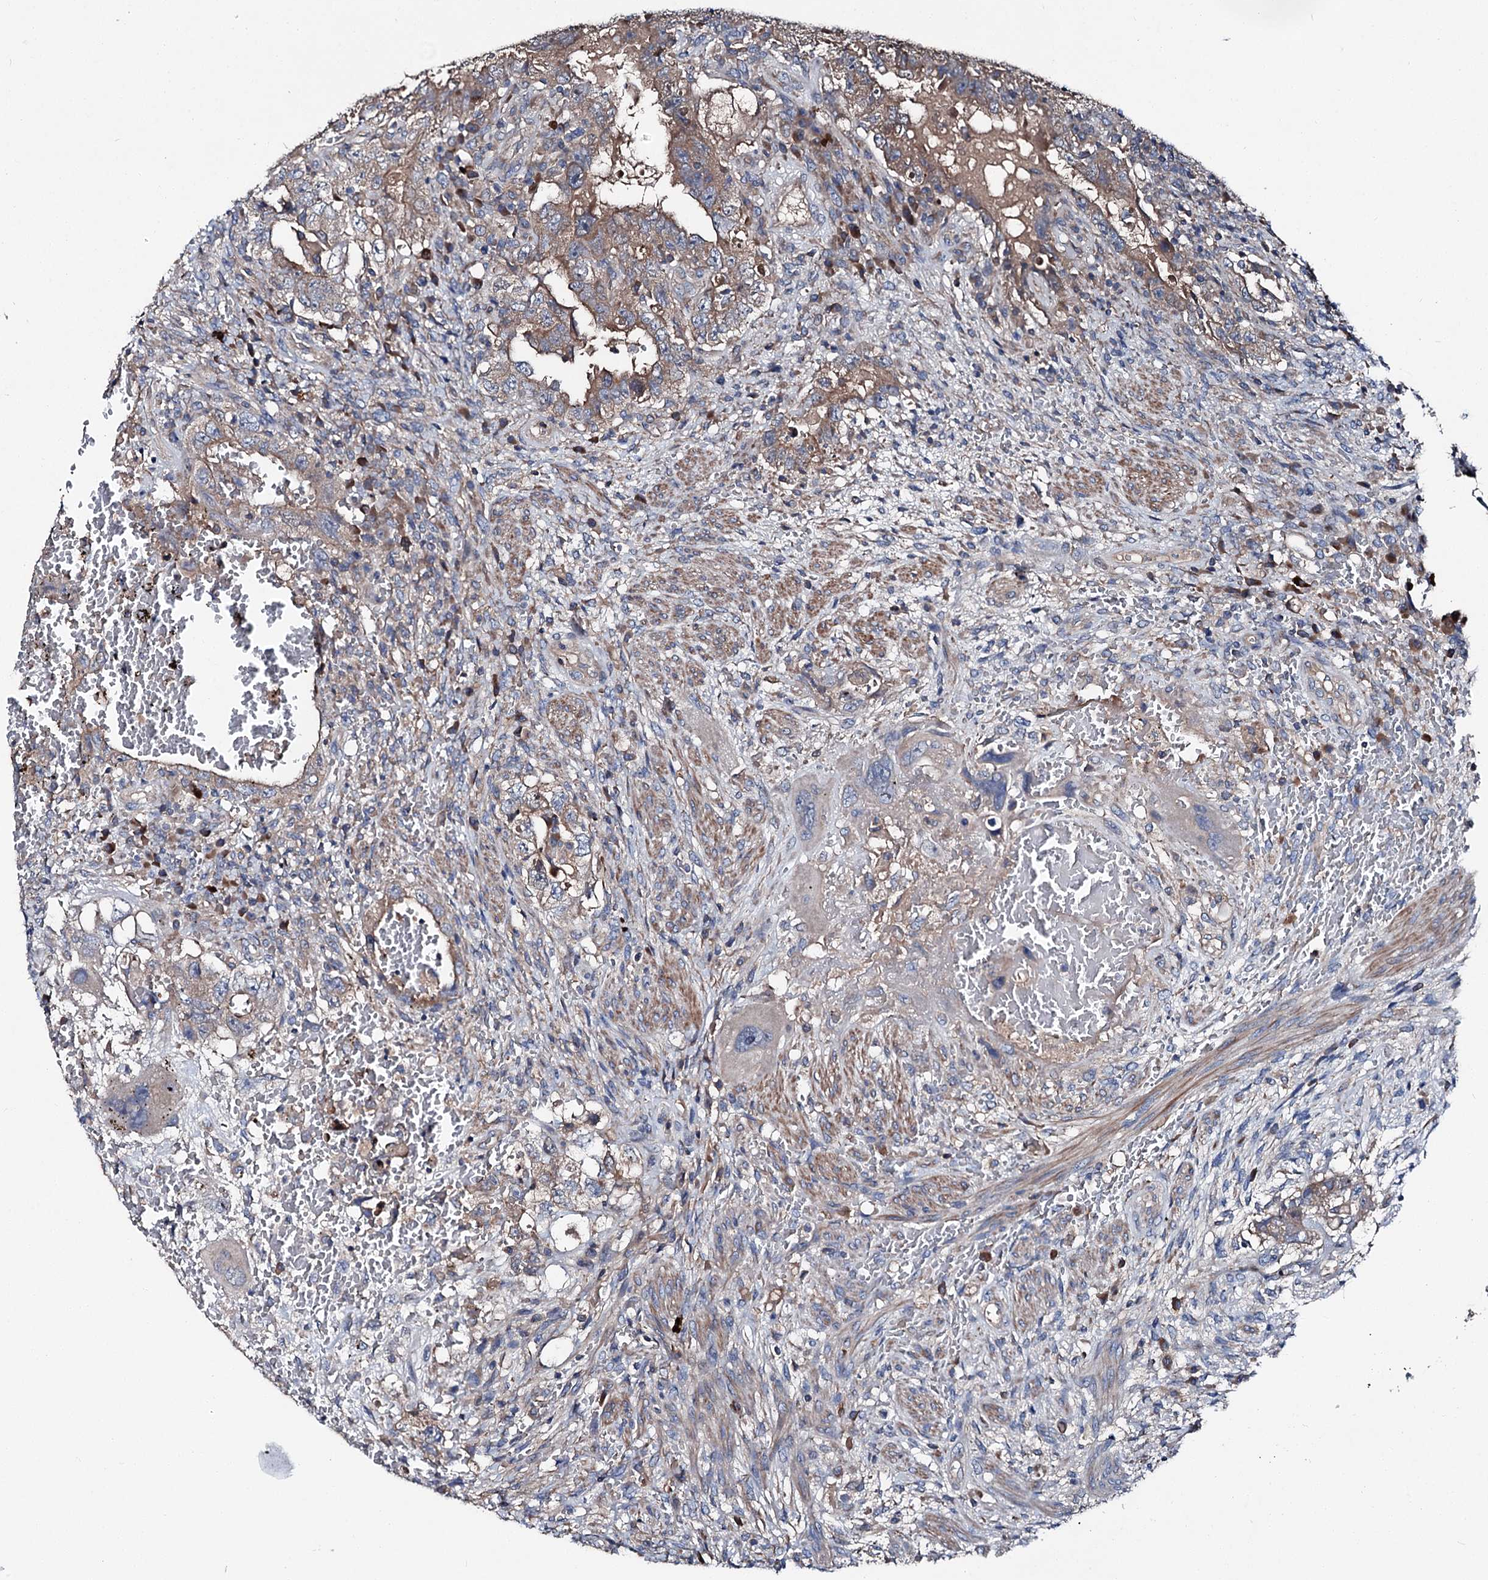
{"staining": {"intensity": "moderate", "quantity": "25%-75%", "location": "cytoplasmic/membranous"}, "tissue": "testis cancer", "cell_type": "Tumor cells", "image_type": "cancer", "snomed": [{"axis": "morphology", "description": "Carcinoma, Embryonal, NOS"}, {"axis": "topography", "description": "Testis"}], "caption": "Testis cancer (embryonal carcinoma) tissue displays moderate cytoplasmic/membranous staining in approximately 25%-75% of tumor cells, visualized by immunohistochemistry.", "gene": "SLC22A25", "patient": {"sex": "male", "age": 26}}